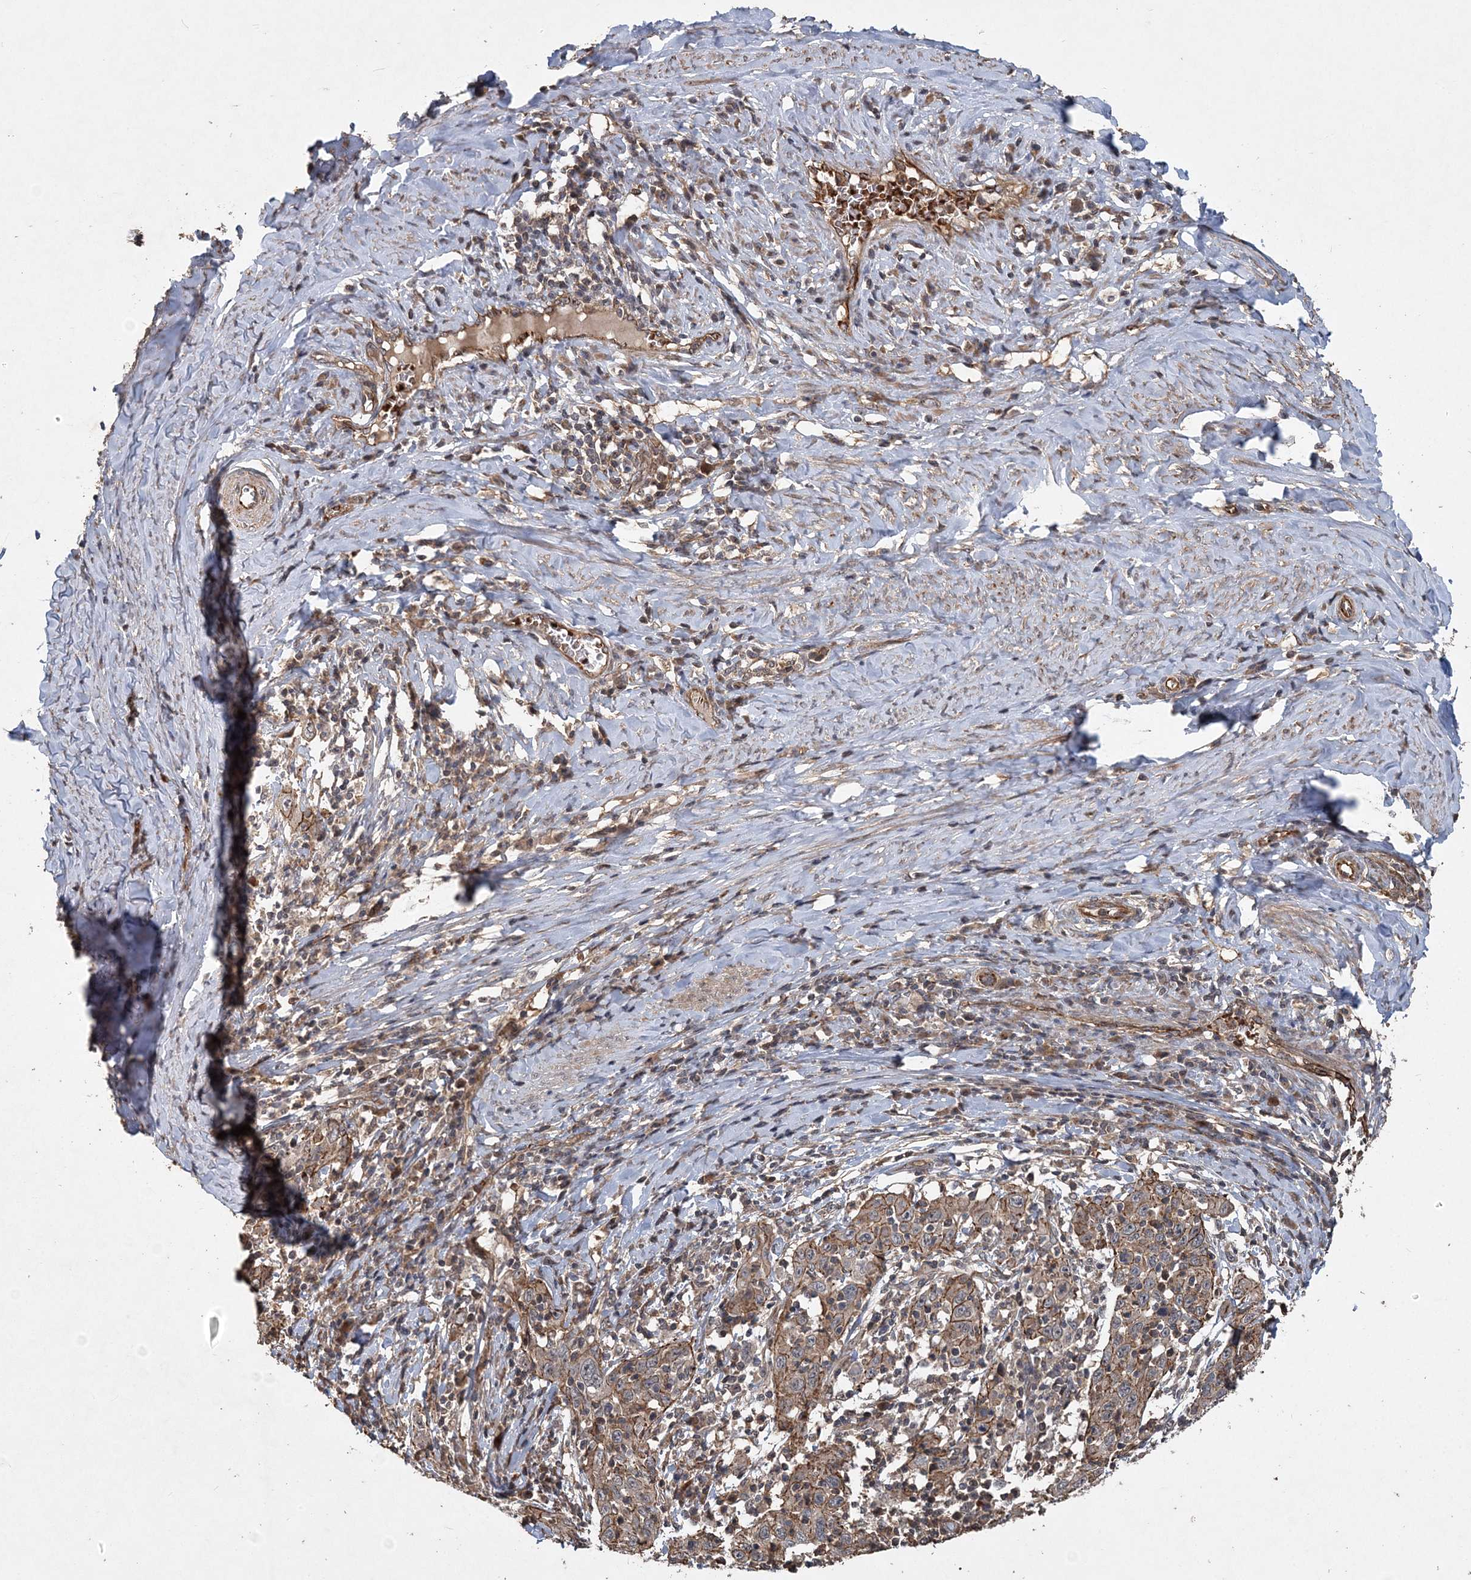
{"staining": {"intensity": "moderate", "quantity": ">75%", "location": "cytoplasmic/membranous"}, "tissue": "cervical cancer", "cell_type": "Tumor cells", "image_type": "cancer", "snomed": [{"axis": "morphology", "description": "Squamous cell carcinoma, NOS"}, {"axis": "topography", "description": "Cervix"}], "caption": "IHC photomicrograph of cervical cancer (squamous cell carcinoma) stained for a protein (brown), which shows medium levels of moderate cytoplasmic/membranous expression in about >75% of tumor cells.", "gene": "HYCC2", "patient": {"sex": "female", "age": 46}}